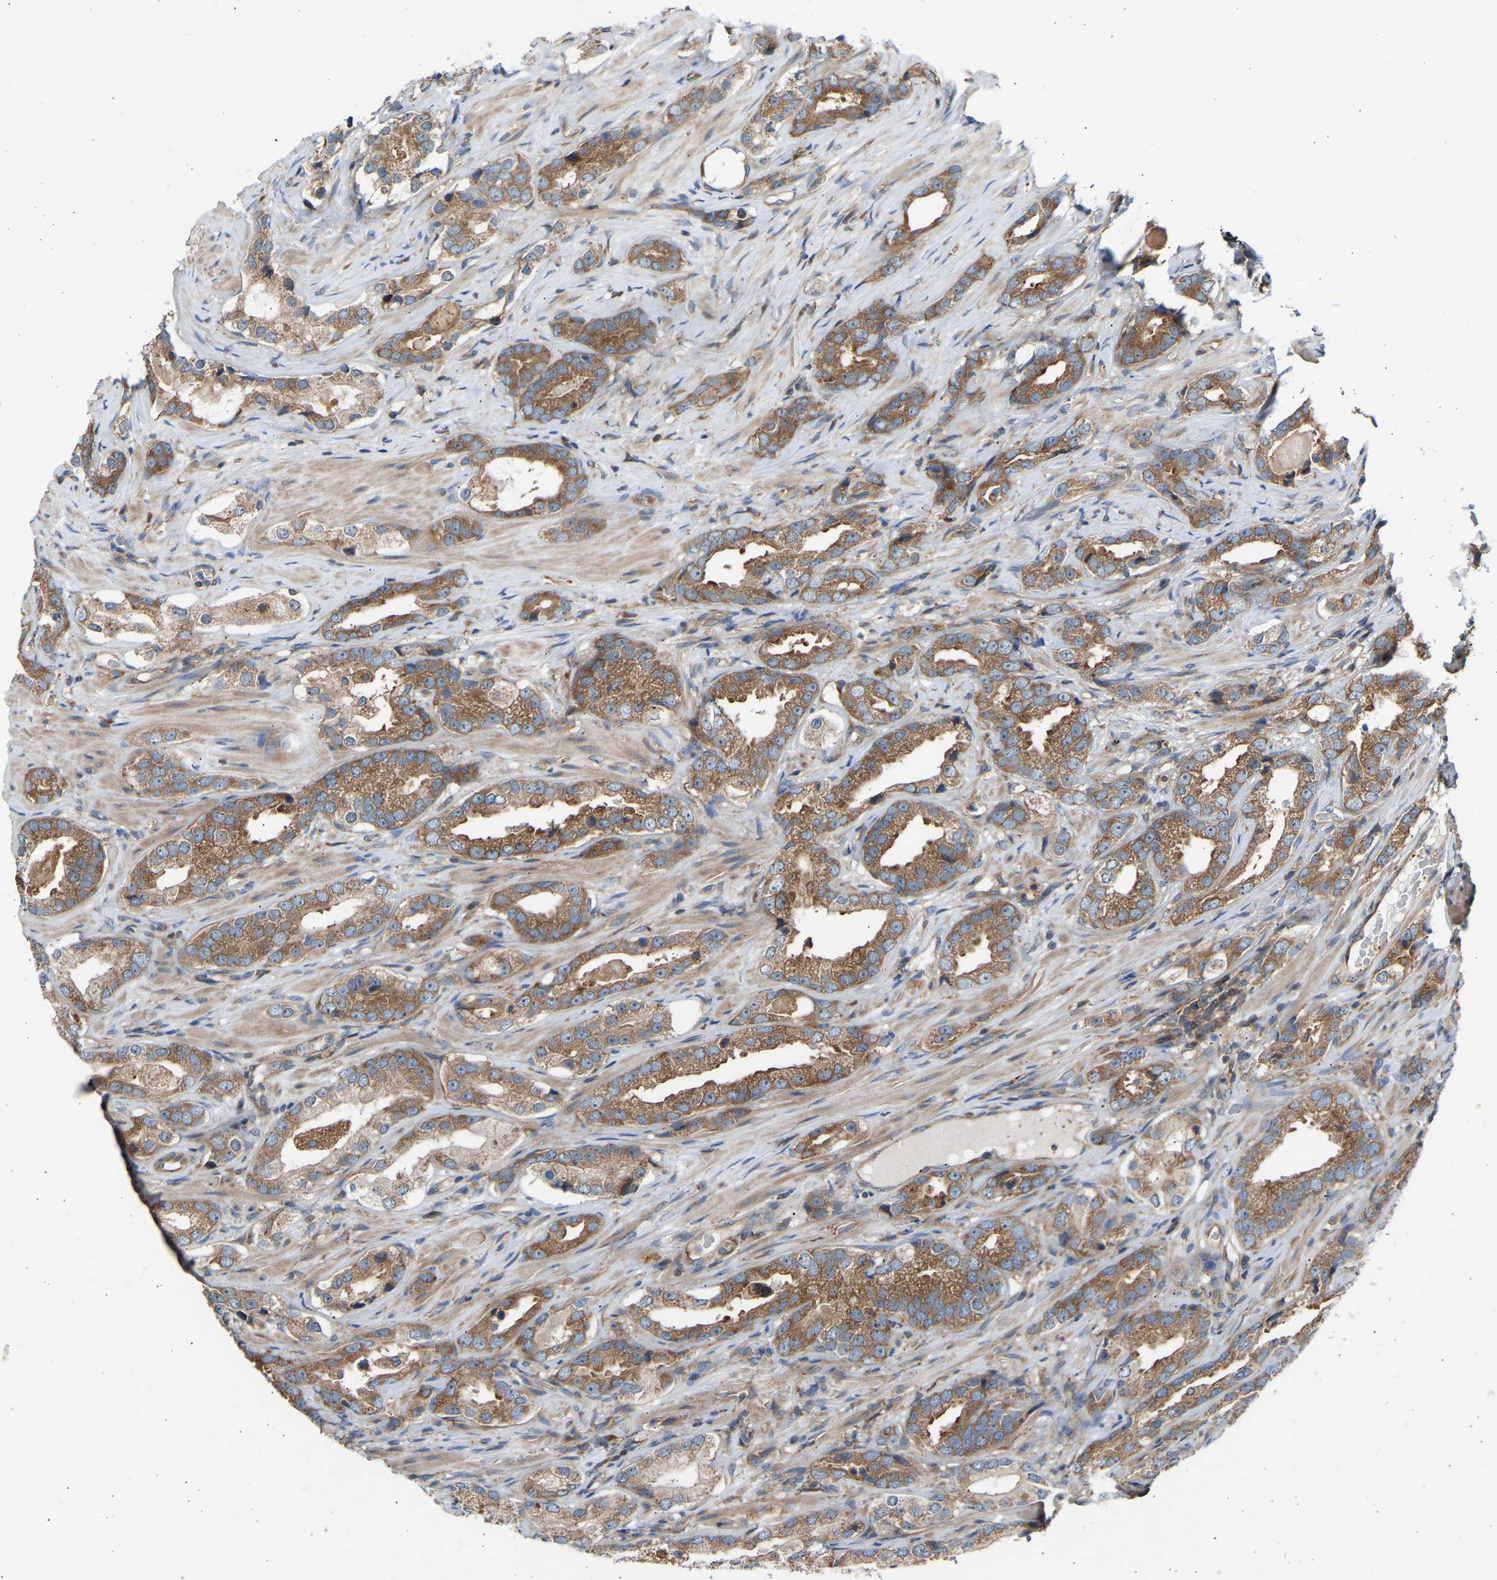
{"staining": {"intensity": "moderate", "quantity": ">75%", "location": "cytoplasmic/membranous"}, "tissue": "prostate cancer", "cell_type": "Tumor cells", "image_type": "cancer", "snomed": [{"axis": "morphology", "description": "Adenocarcinoma, High grade"}, {"axis": "topography", "description": "Prostate"}], "caption": "Prostate cancer (adenocarcinoma (high-grade)) tissue shows moderate cytoplasmic/membranous expression in approximately >75% of tumor cells, visualized by immunohistochemistry.", "gene": "GCN1", "patient": {"sex": "male", "age": 63}}